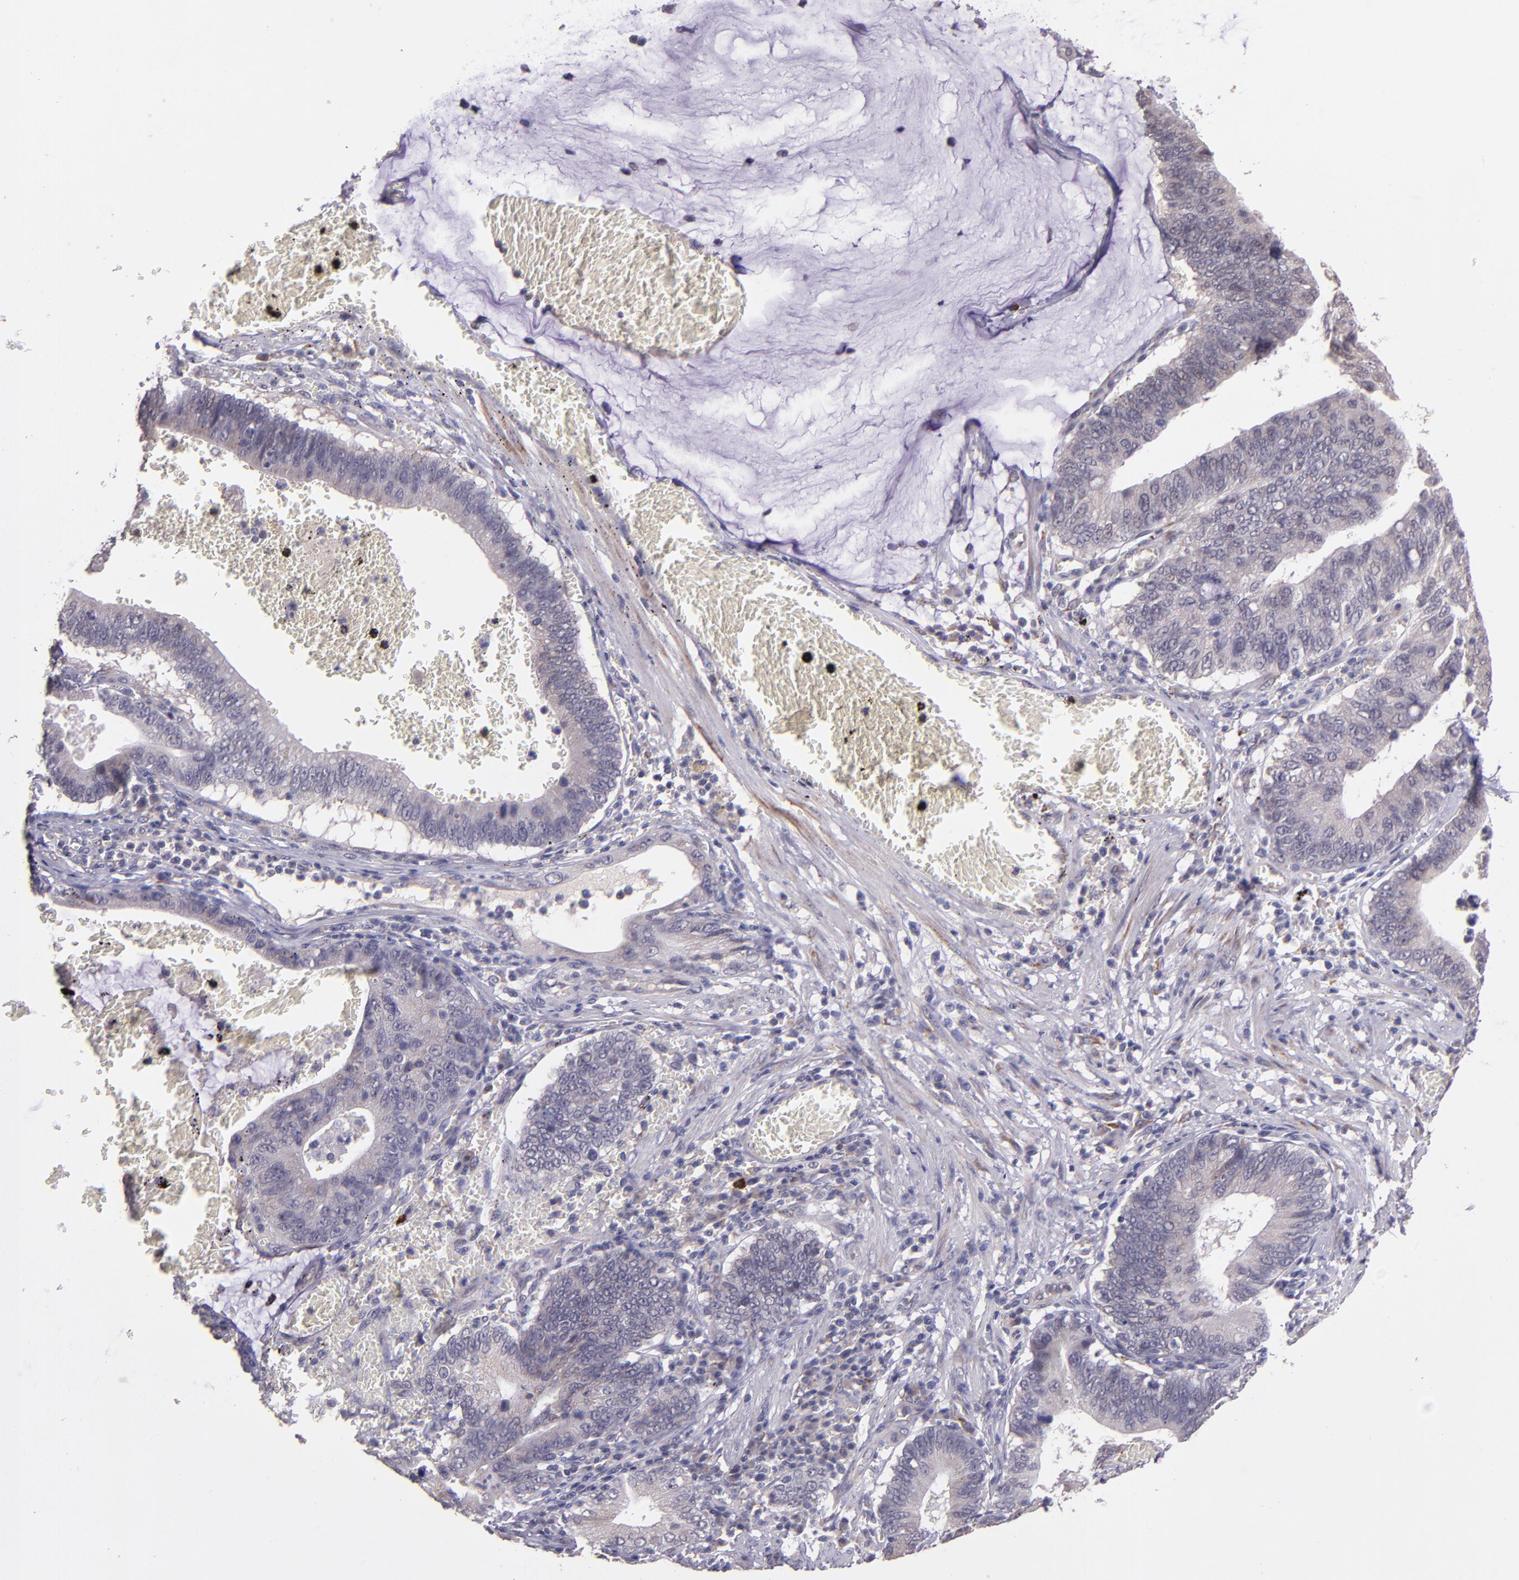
{"staining": {"intensity": "negative", "quantity": "none", "location": "none"}, "tissue": "stomach cancer", "cell_type": "Tumor cells", "image_type": "cancer", "snomed": [{"axis": "morphology", "description": "Adenocarcinoma, NOS"}, {"axis": "topography", "description": "Stomach"}, {"axis": "topography", "description": "Gastric cardia"}], "caption": "Stomach cancer was stained to show a protein in brown. There is no significant expression in tumor cells.", "gene": "TAF7L", "patient": {"sex": "male", "age": 59}}